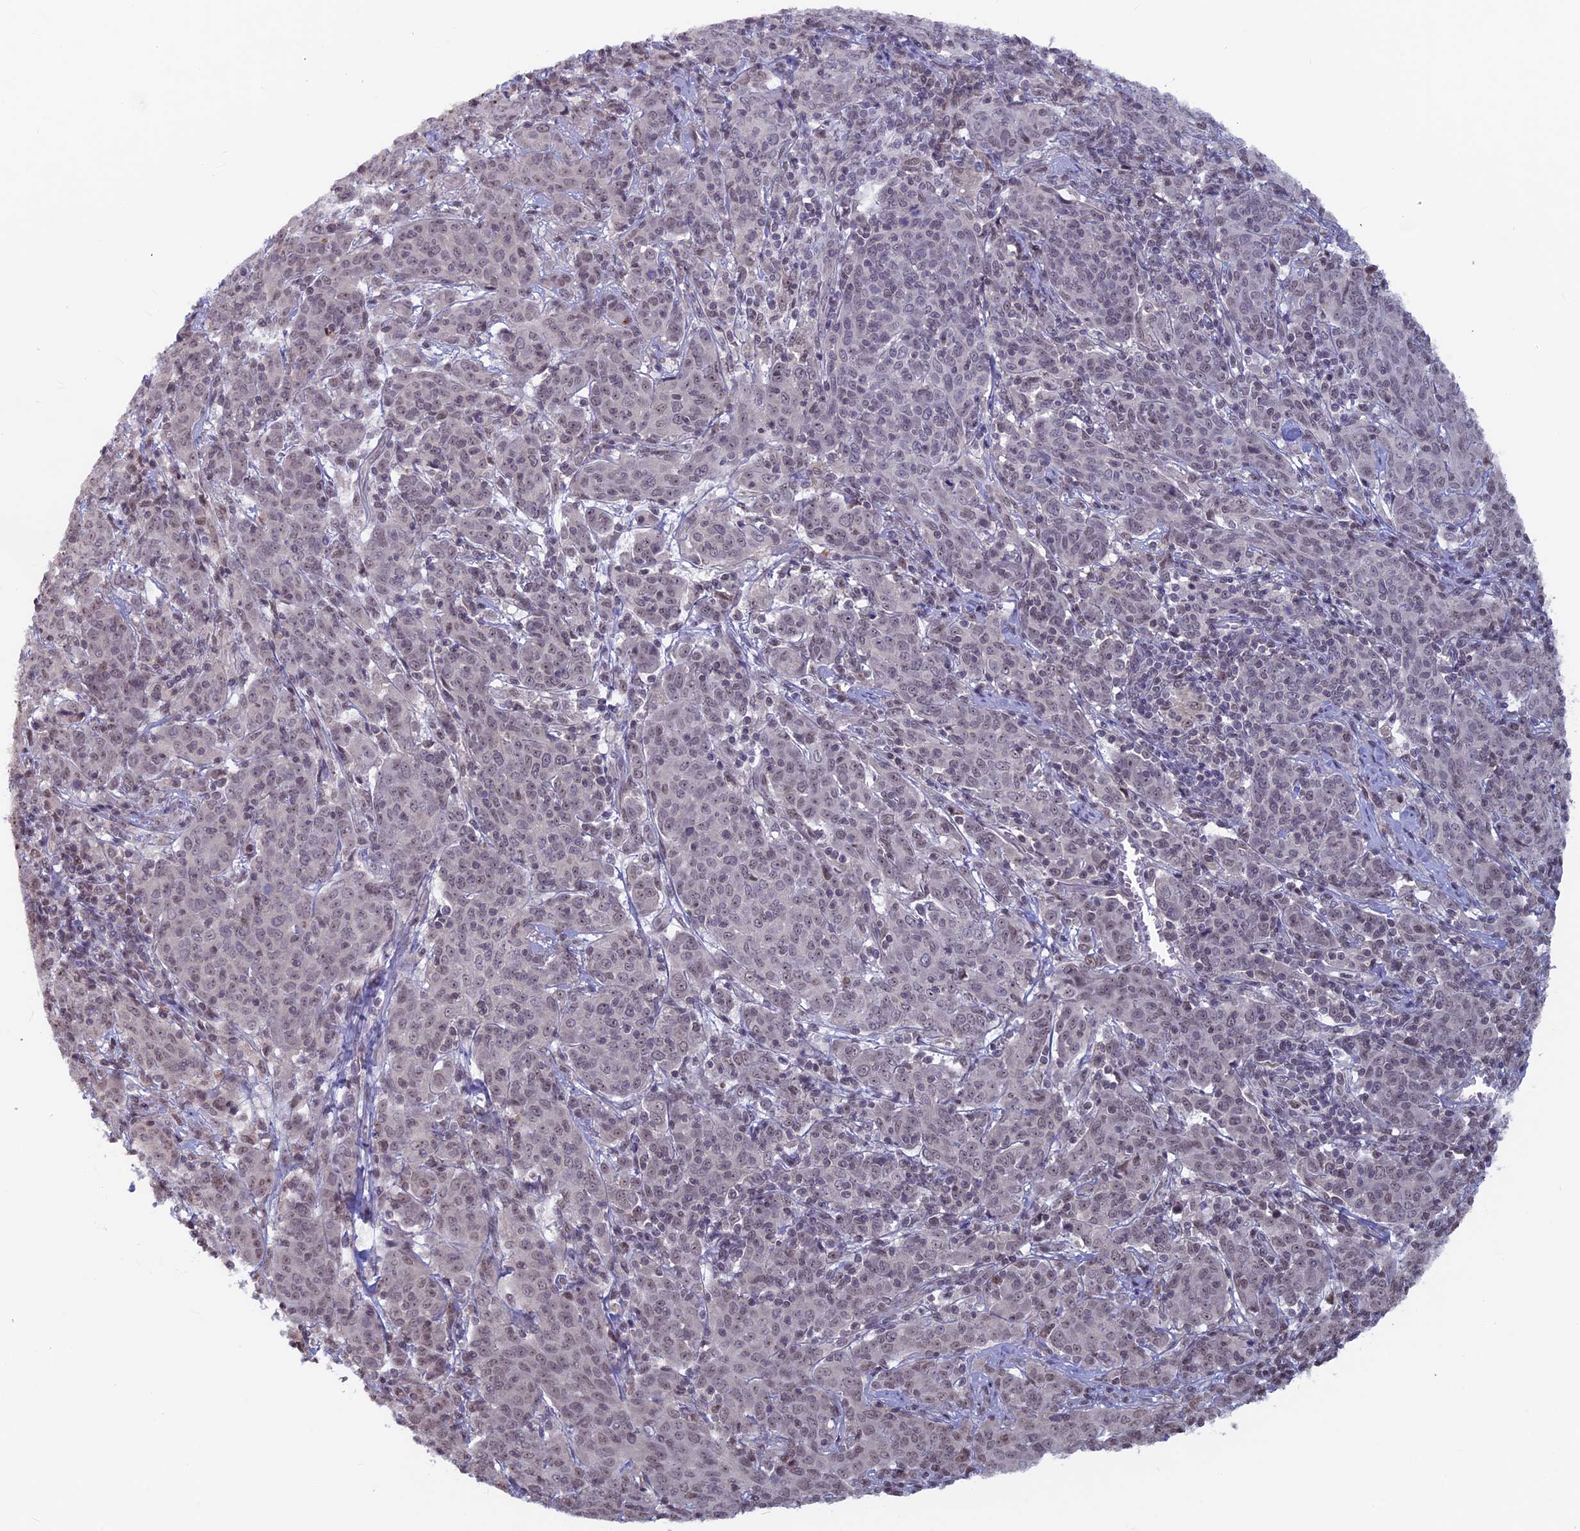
{"staining": {"intensity": "weak", "quantity": ">75%", "location": "nuclear"}, "tissue": "cervical cancer", "cell_type": "Tumor cells", "image_type": "cancer", "snomed": [{"axis": "morphology", "description": "Squamous cell carcinoma, NOS"}, {"axis": "topography", "description": "Cervix"}], "caption": "Immunohistochemistry histopathology image of human cervical cancer (squamous cell carcinoma) stained for a protein (brown), which shows low levels of weak nuclear positivity in approximately >75% of tumor cells.", "gene": "SPIRE1", "patient": {"sex": "female", "age": 67}}